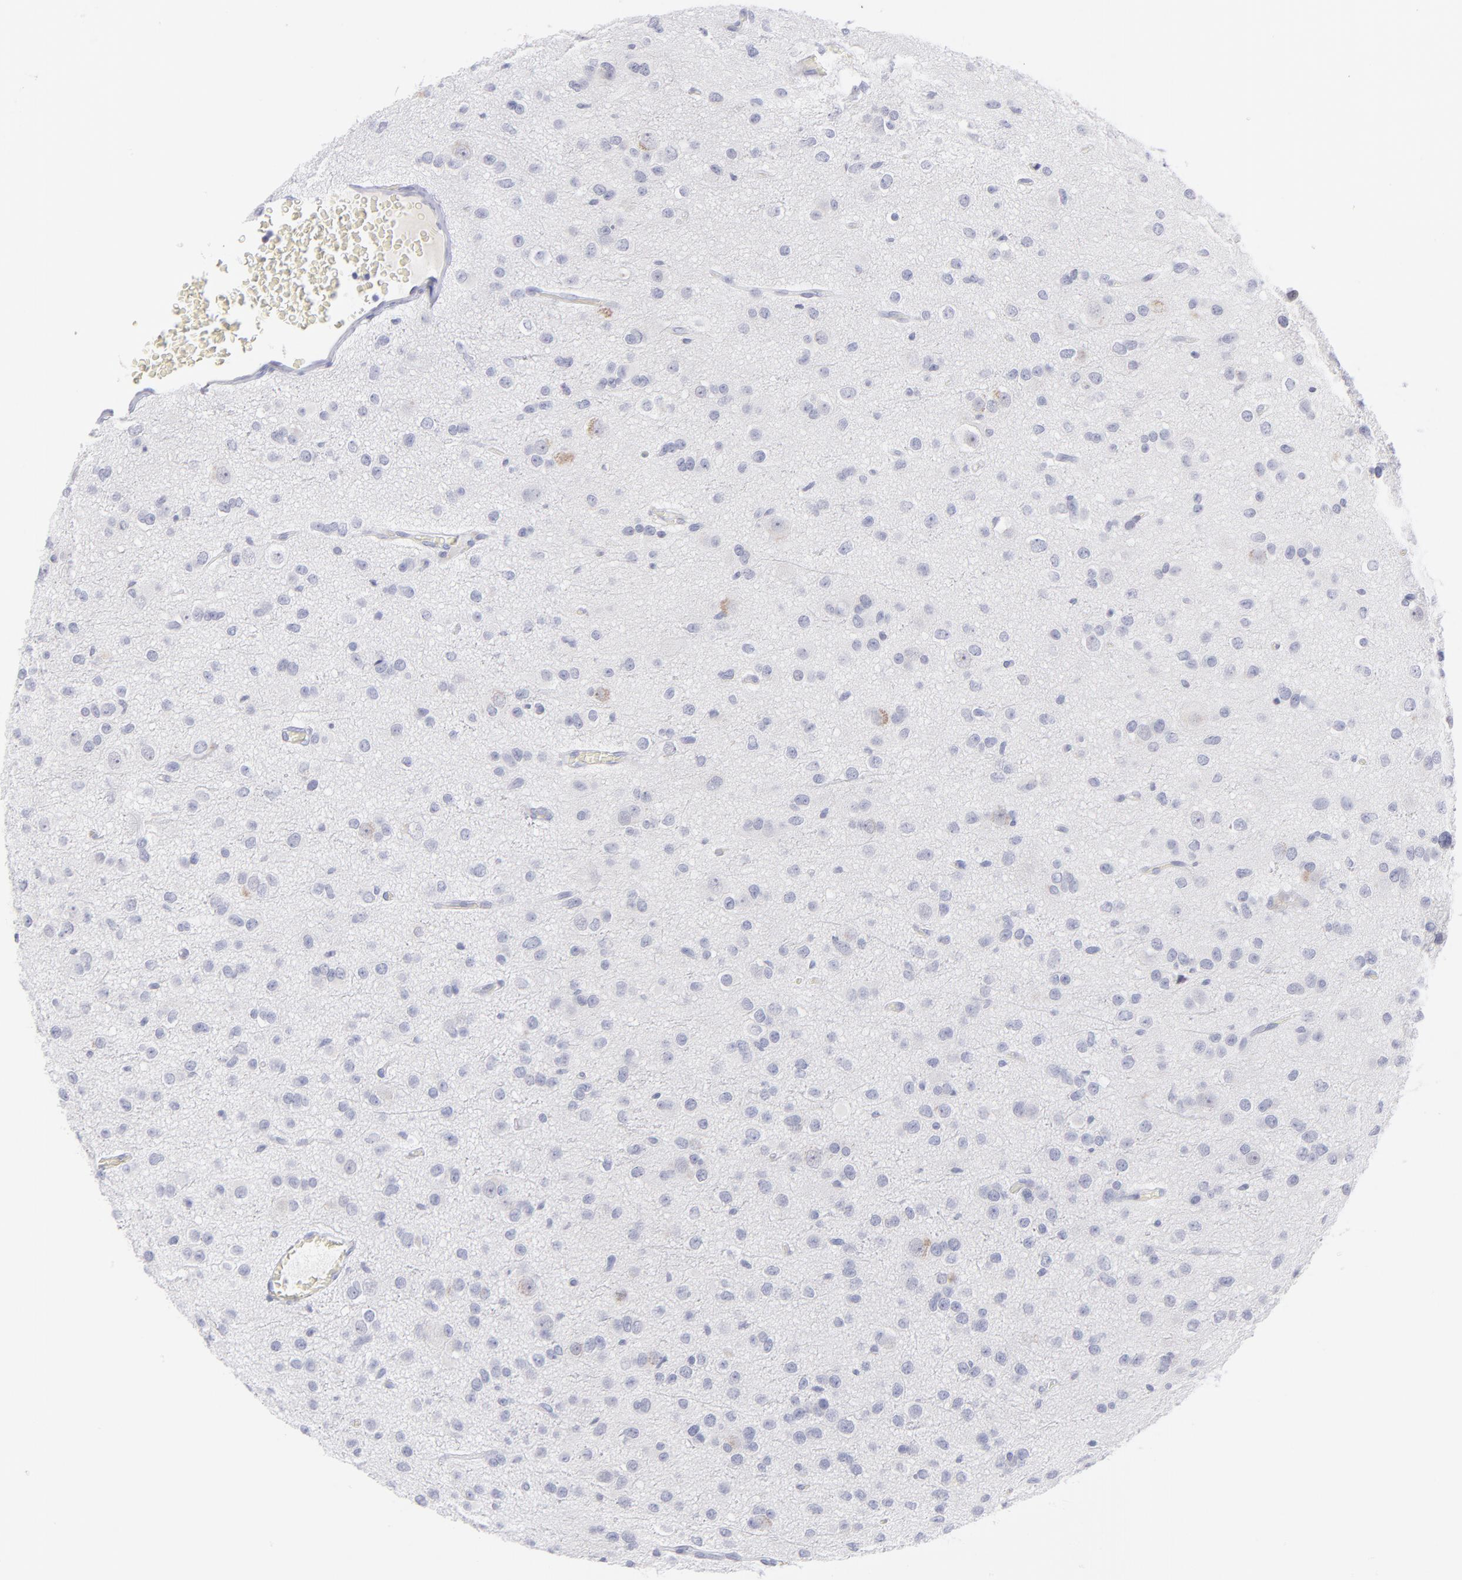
{"staining": {"intensity": "weak", "quantity": "<25%", "location": "cytoplasmic/membranous"}, "tissue": "glioma", "cell_type": "Tumor cells", "image_type": "cancer", "snomed": [{"axis": "morphology", "description": "Glioma, malignant, Low grade"}, {"axis": "topography", "description": "Brain"}], "caption": "Immunohistochemical staining of glioma displays no significant positivity in tumor cells.", "gene": "MTHFD2", "patient": {"sex": "male", "age": 42}}